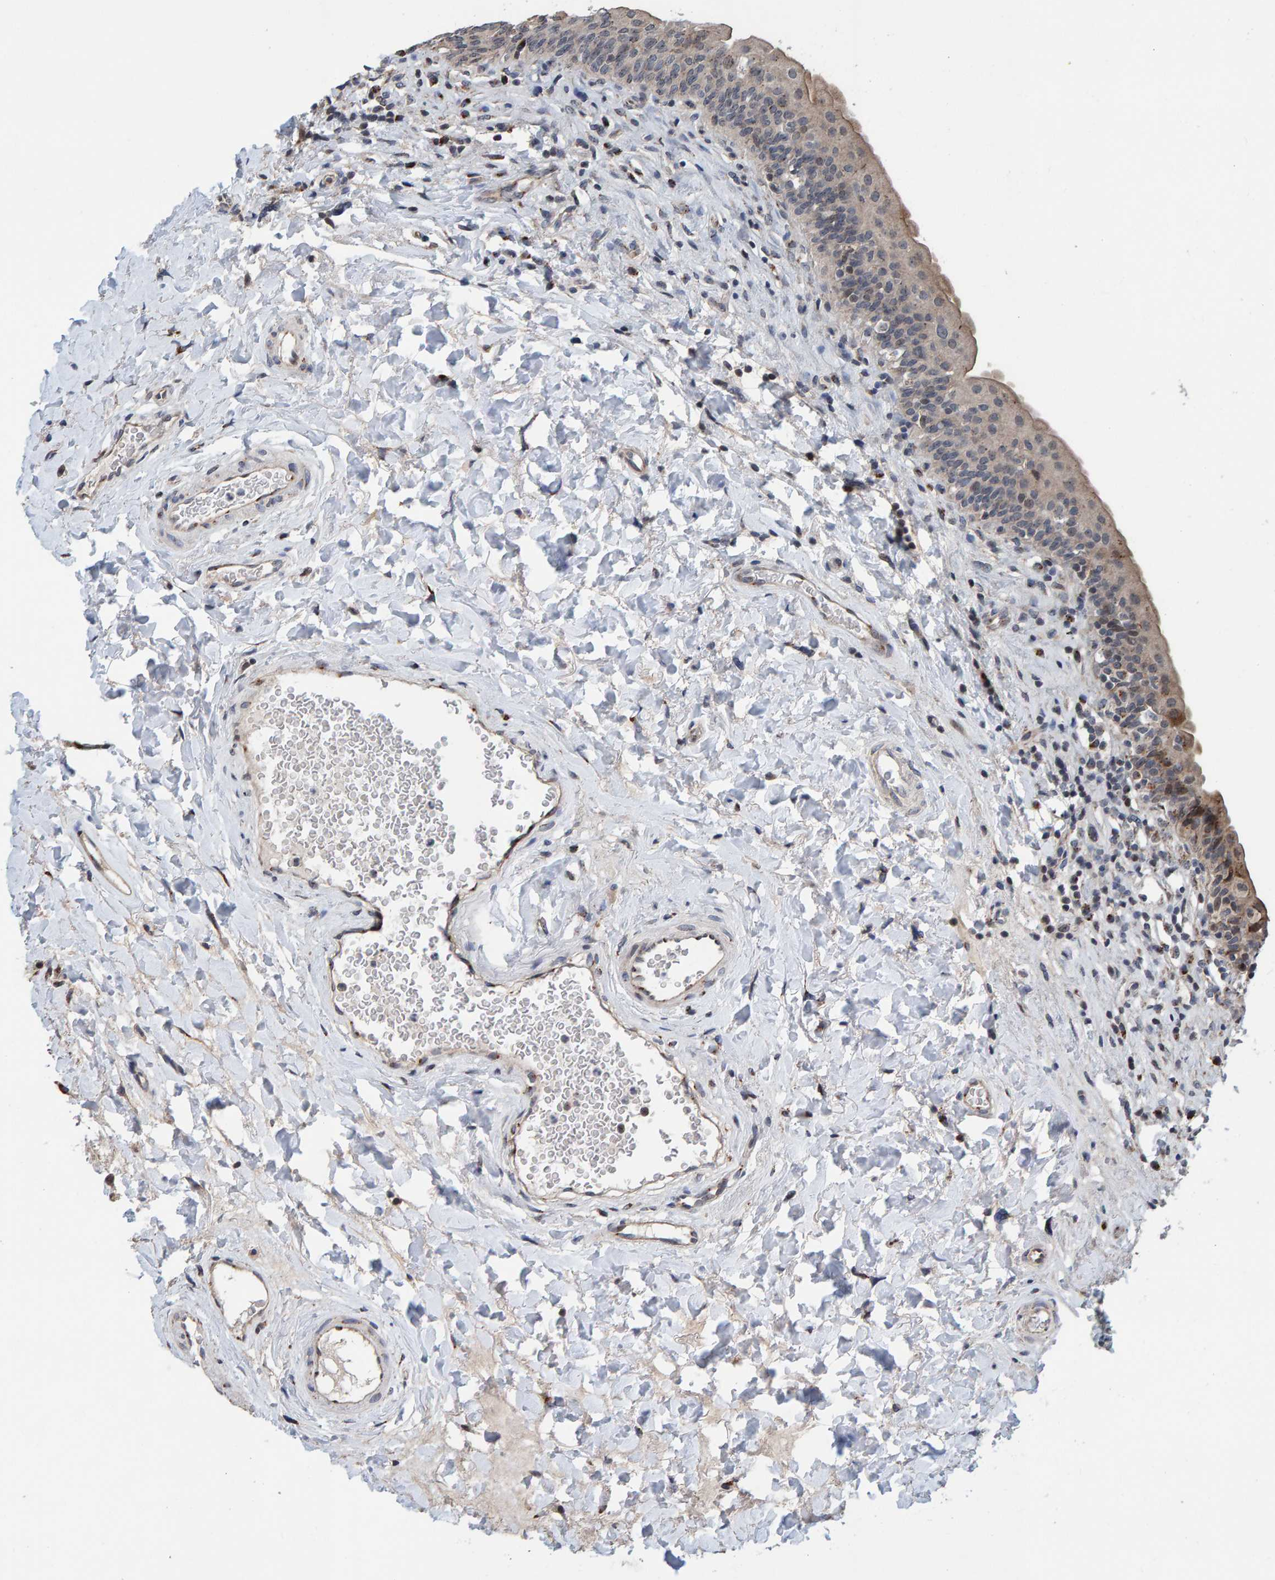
{"staining": {"intensity": "weak", "quantity": "<25%", "location": "cytoplasmic/membranous"}, "tissue": "urinary bladder", "cell_type": "Urothelial cells", "image_type": "normal", "snomed": [{"axis": "morphology", "description": "Normal tissue, NOS"}, {"axis": "topography", "description": "Urinary bladder"}], "caption": "Histopathology image shows no significant protein positivity in urothelial cells of normal urinary bladder. (Stains: DAB immunohistochemistry with hematoxylin counter stain, Microscopy: brightfield microscopy at high magnification).", "gene": "CCDC25", "patient": {"sex": "male", "age": 83}}